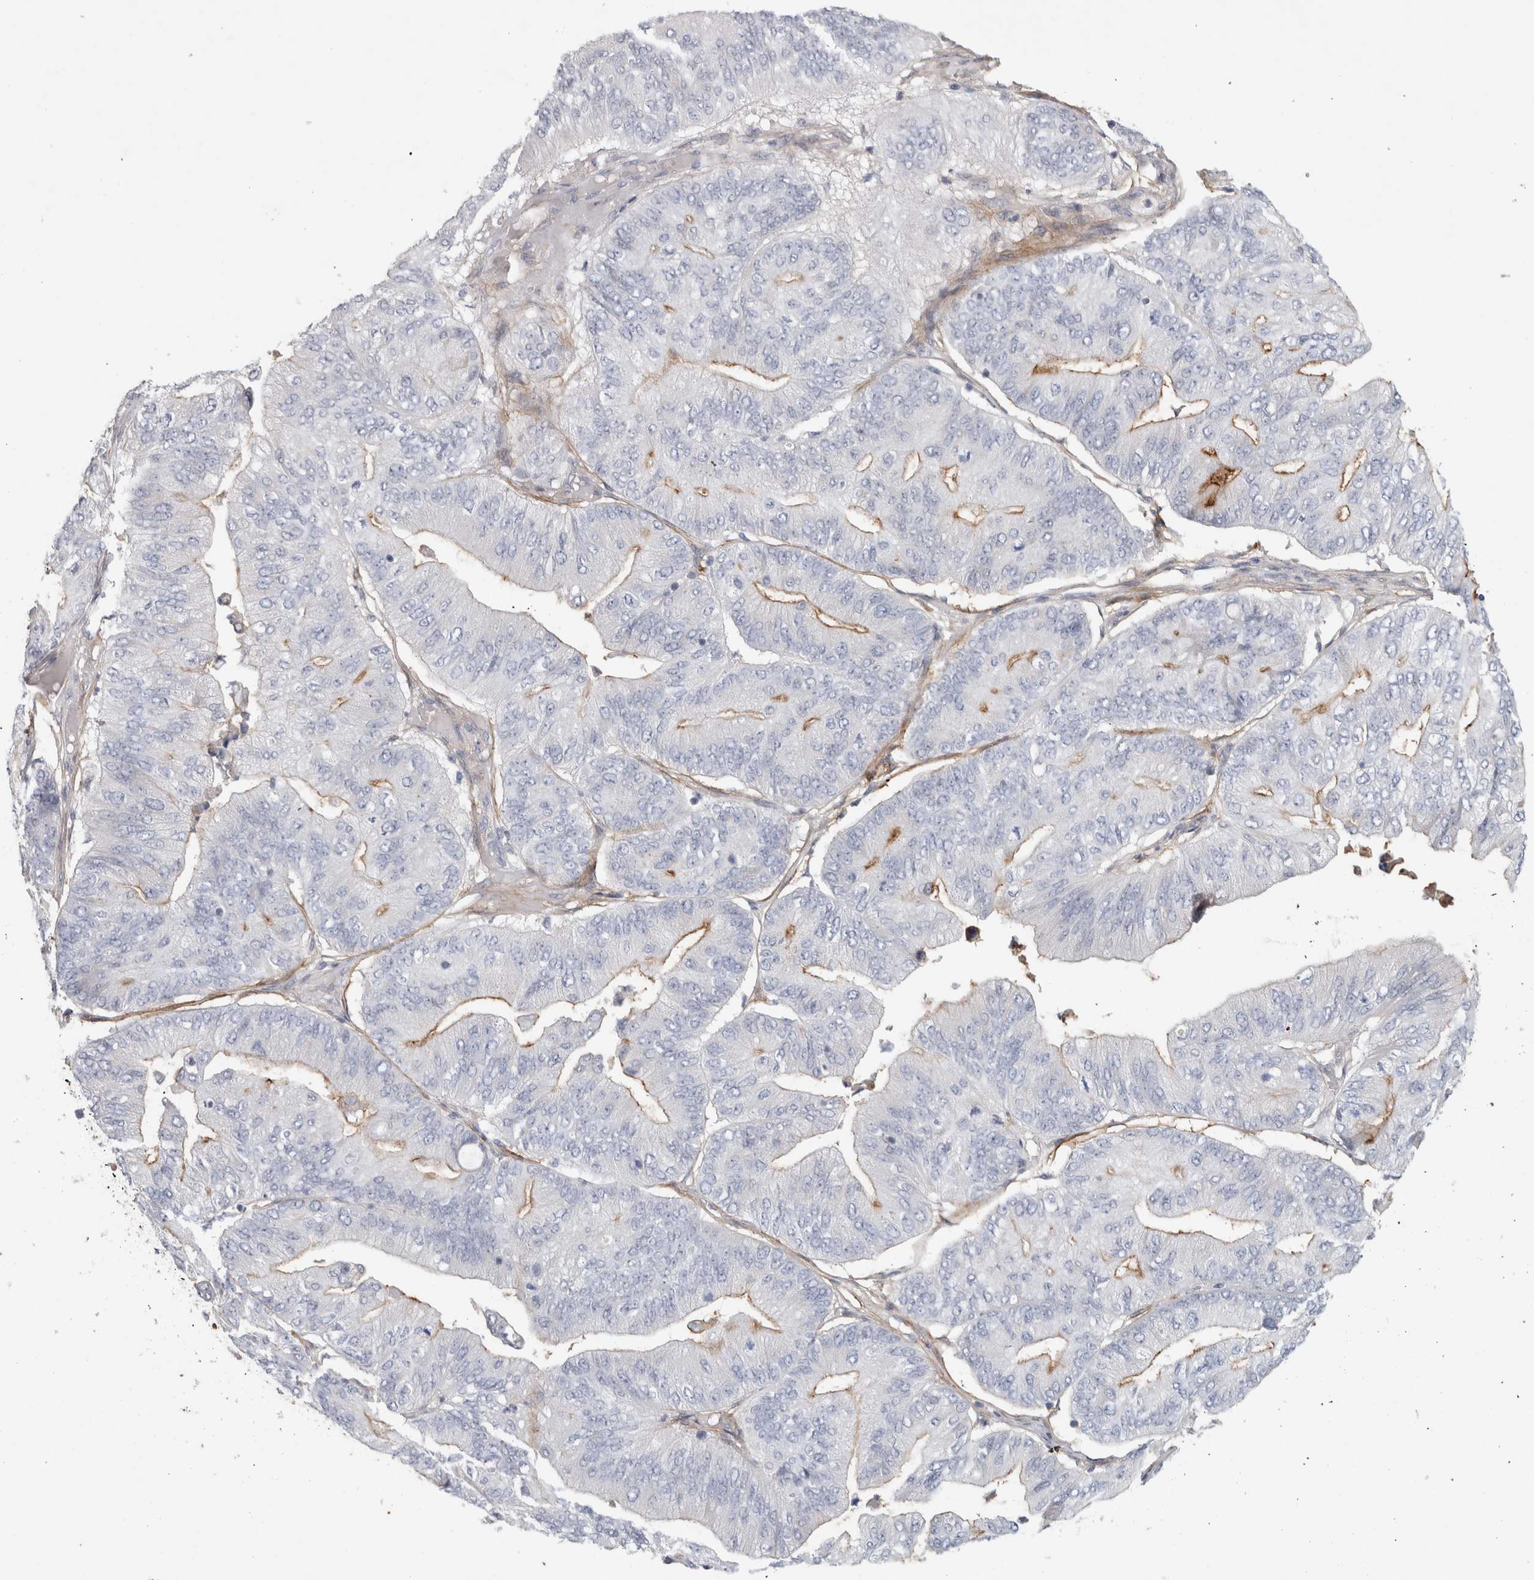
{"staining": {"intensity": "weak", "quantity": "<25%", "location": "cytoplasmic/membranous"}, "tissue": "ovarian cancer", "cell_type": "Tumor cells", "image_type": "cancer", "snomed": [{"axis": "morphology", "description": "Cystadenocarcinoma, mucinous, NOS"}, {"axis": "topography", "description": "Ovary"}], "caption": "DAB (3,3'-diaminobenzidine) immunohistochemical staining of human ovarian cancer reveals no significant expression in tumor cells.", "gene": "CD55", "patient": {"sex": "female", "age": 61}}